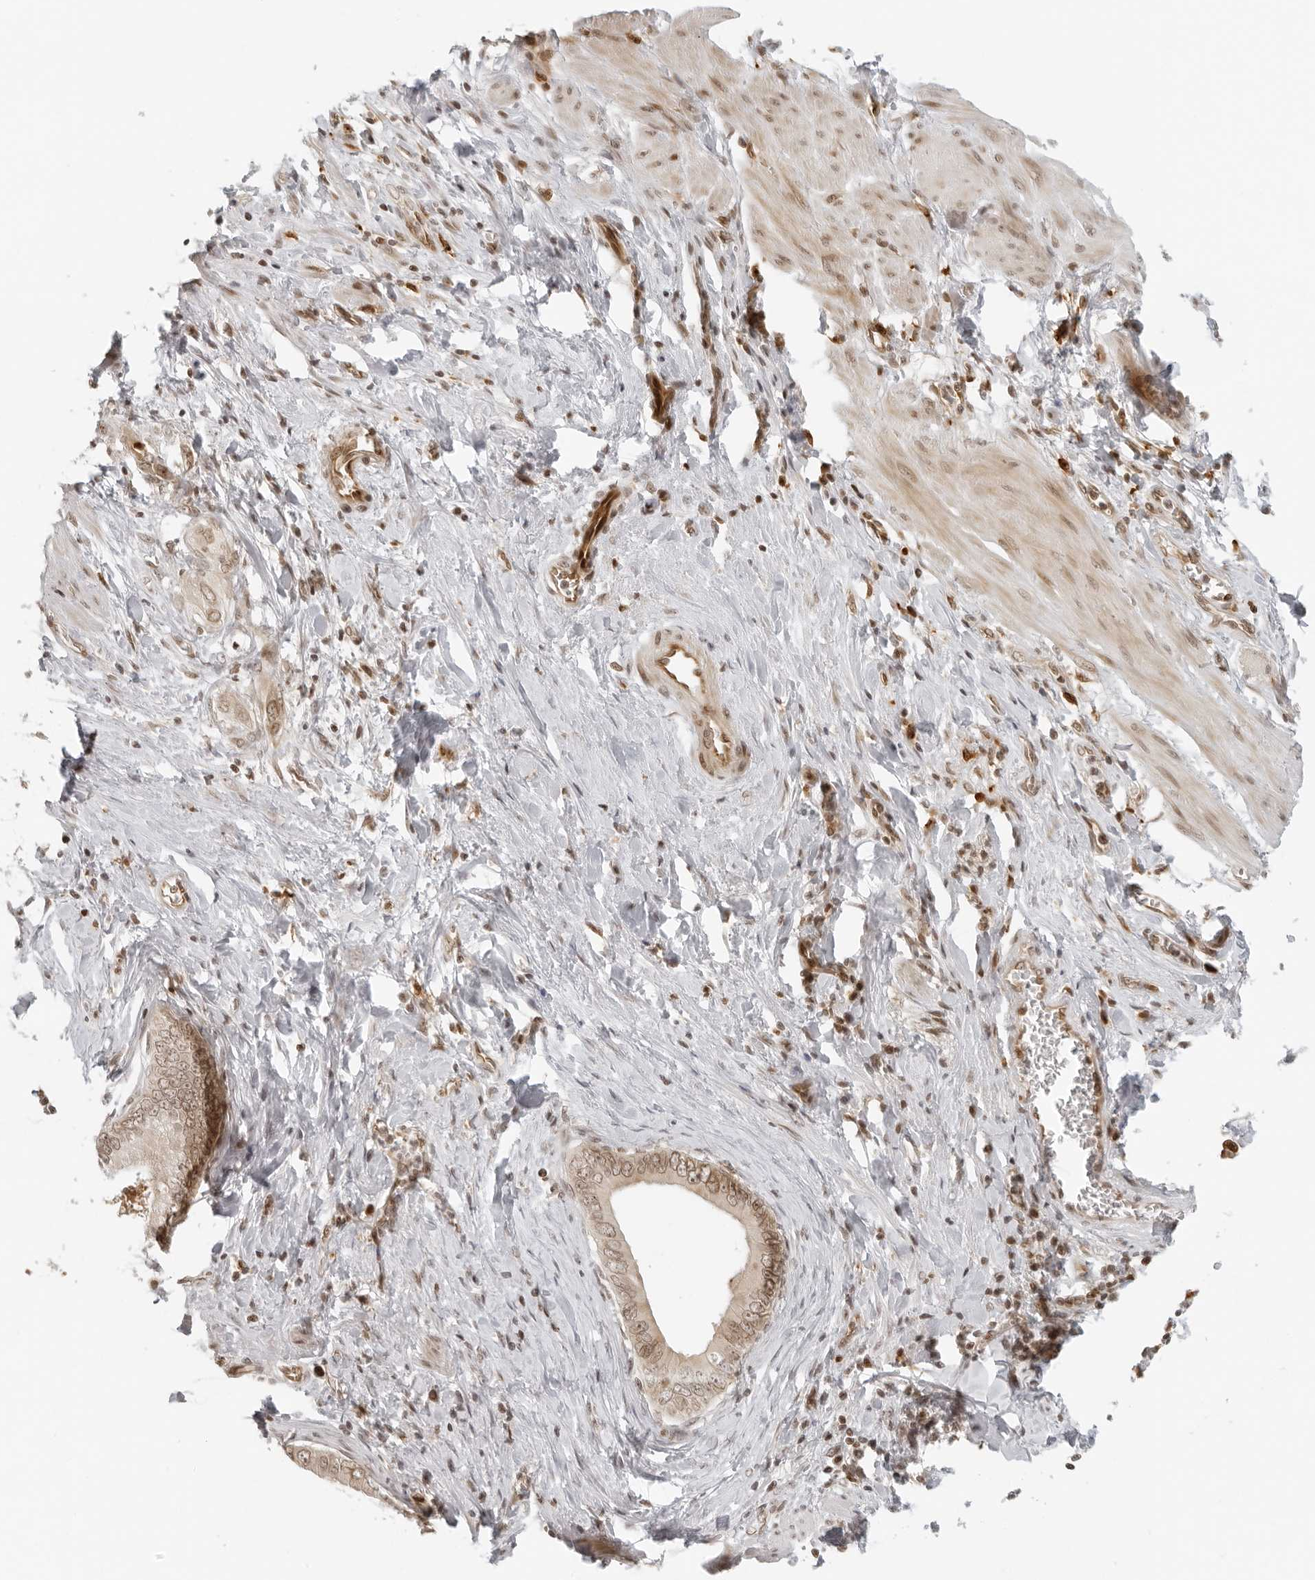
{"staining": {"intensity": "moderate", "quantity": ">75%", "location": "nuclear"}, "tissue": "pancreatic cancer", "cell_type": "Tumor cells", "image_type": "cancer", "snomed": [{"axis": "morphology", "description": "Normal tissue, NOS"}, {"axis": "topography", "description": "Lymph node"}], "caption": "Protein expression analysis of human pancreatic cancer reveals moderate nuclear expression in about >75% of tumor cells.", "gene": "ZNF407", "patient": {"sex": "male", "age": 50}}